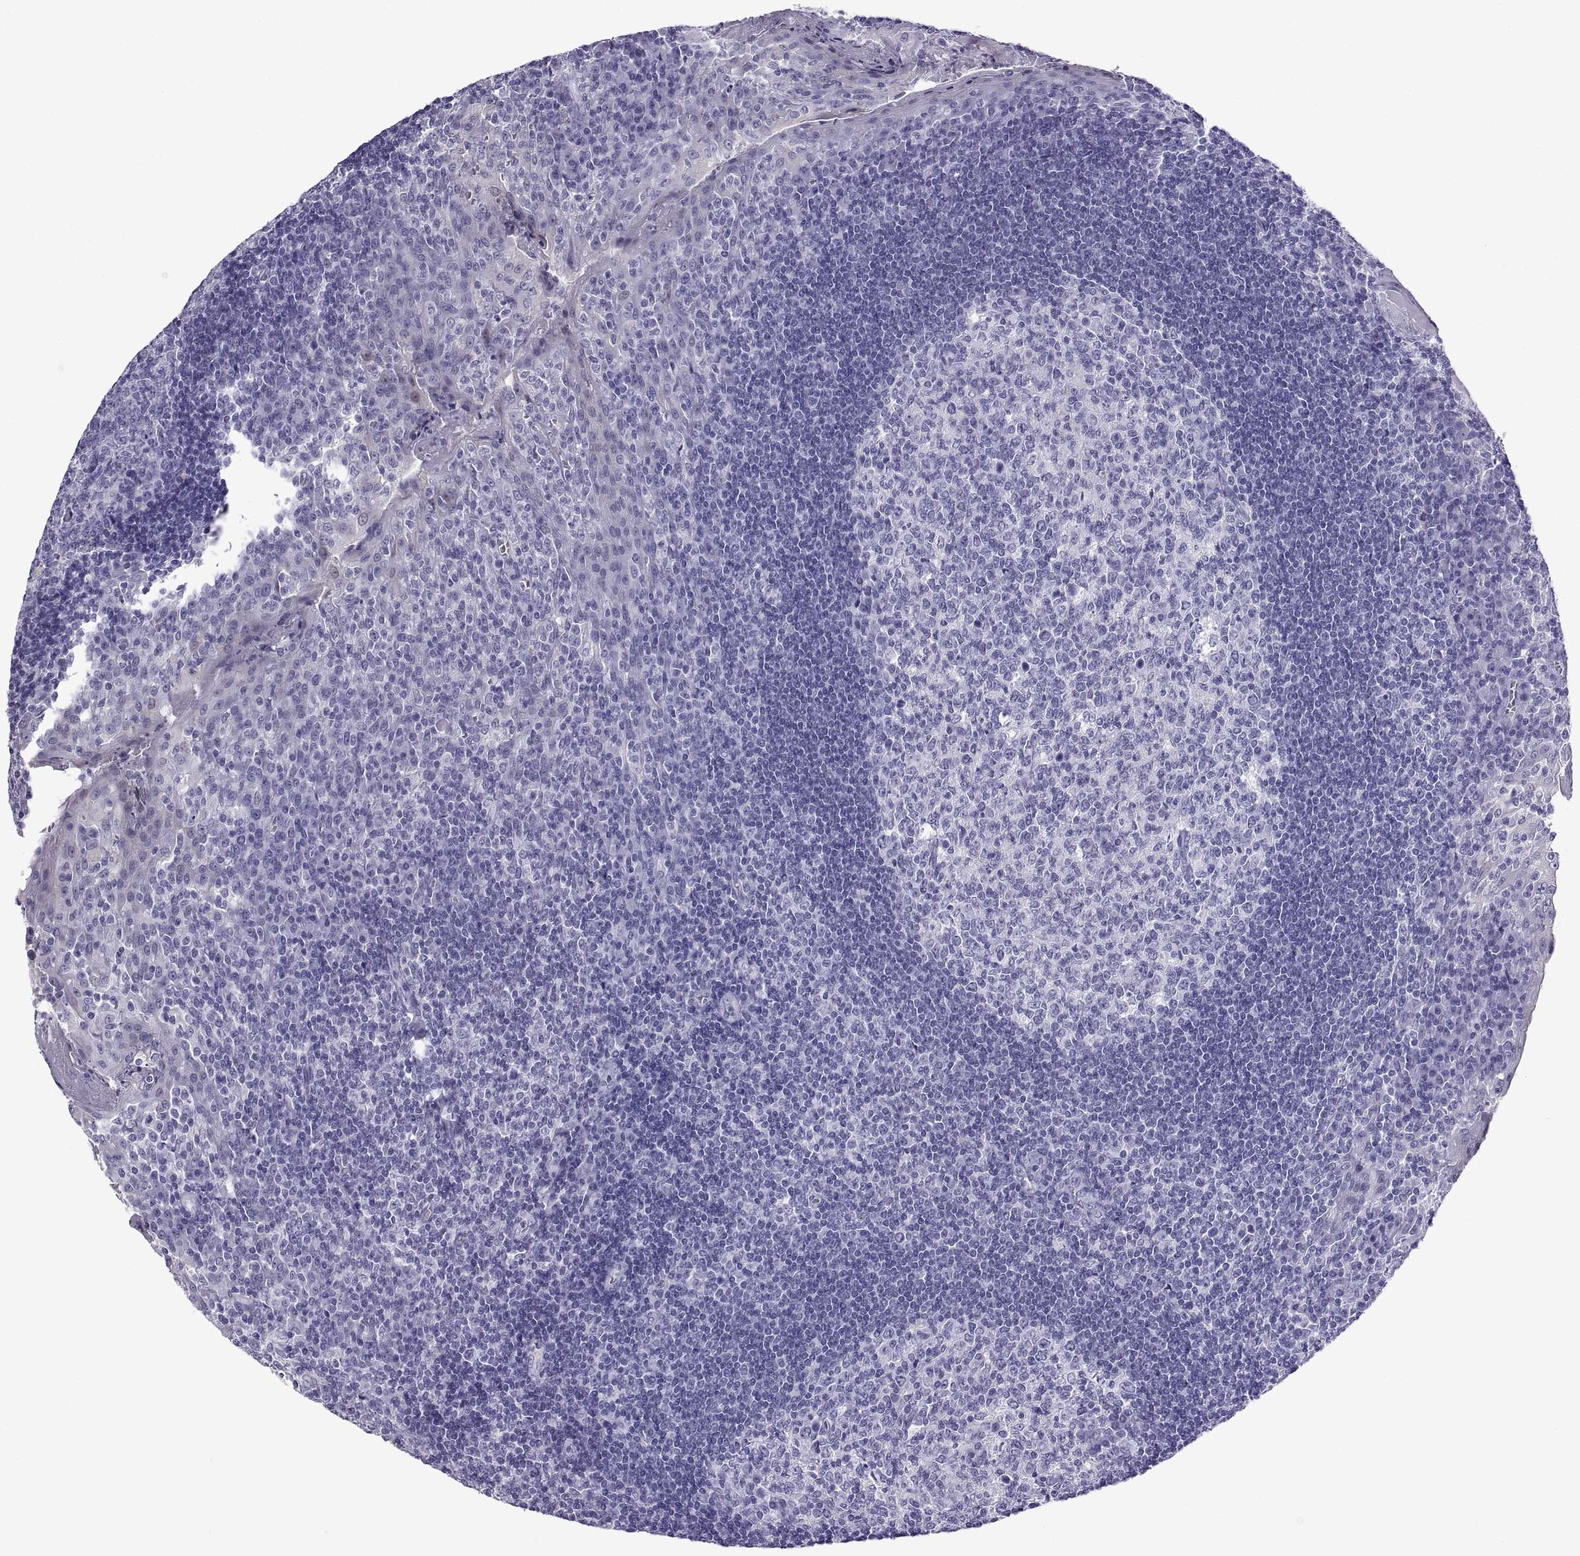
{"staining": {"intensity": "negative", "quantity": "none", "location": "none"}, "tissue": "tonsil", "cell_type": "Germinal center cells", "image_type": "normal", "snomed": [{"axis": "morphology", "description": "Normal tissue, NOS"}, {"axis": "topography", "description": "Tonsil"}], "caption": "Micrograph shows no significant protein expression in germinal center cells of benign tonsil. The staining is performed using DAB (3,3'-diaminobenzidine) brown chromogen with nuclei counter-stained in using hematoxylin.", "gene": "C3orf22", "patient": {"sex": "female", "age": 12}}